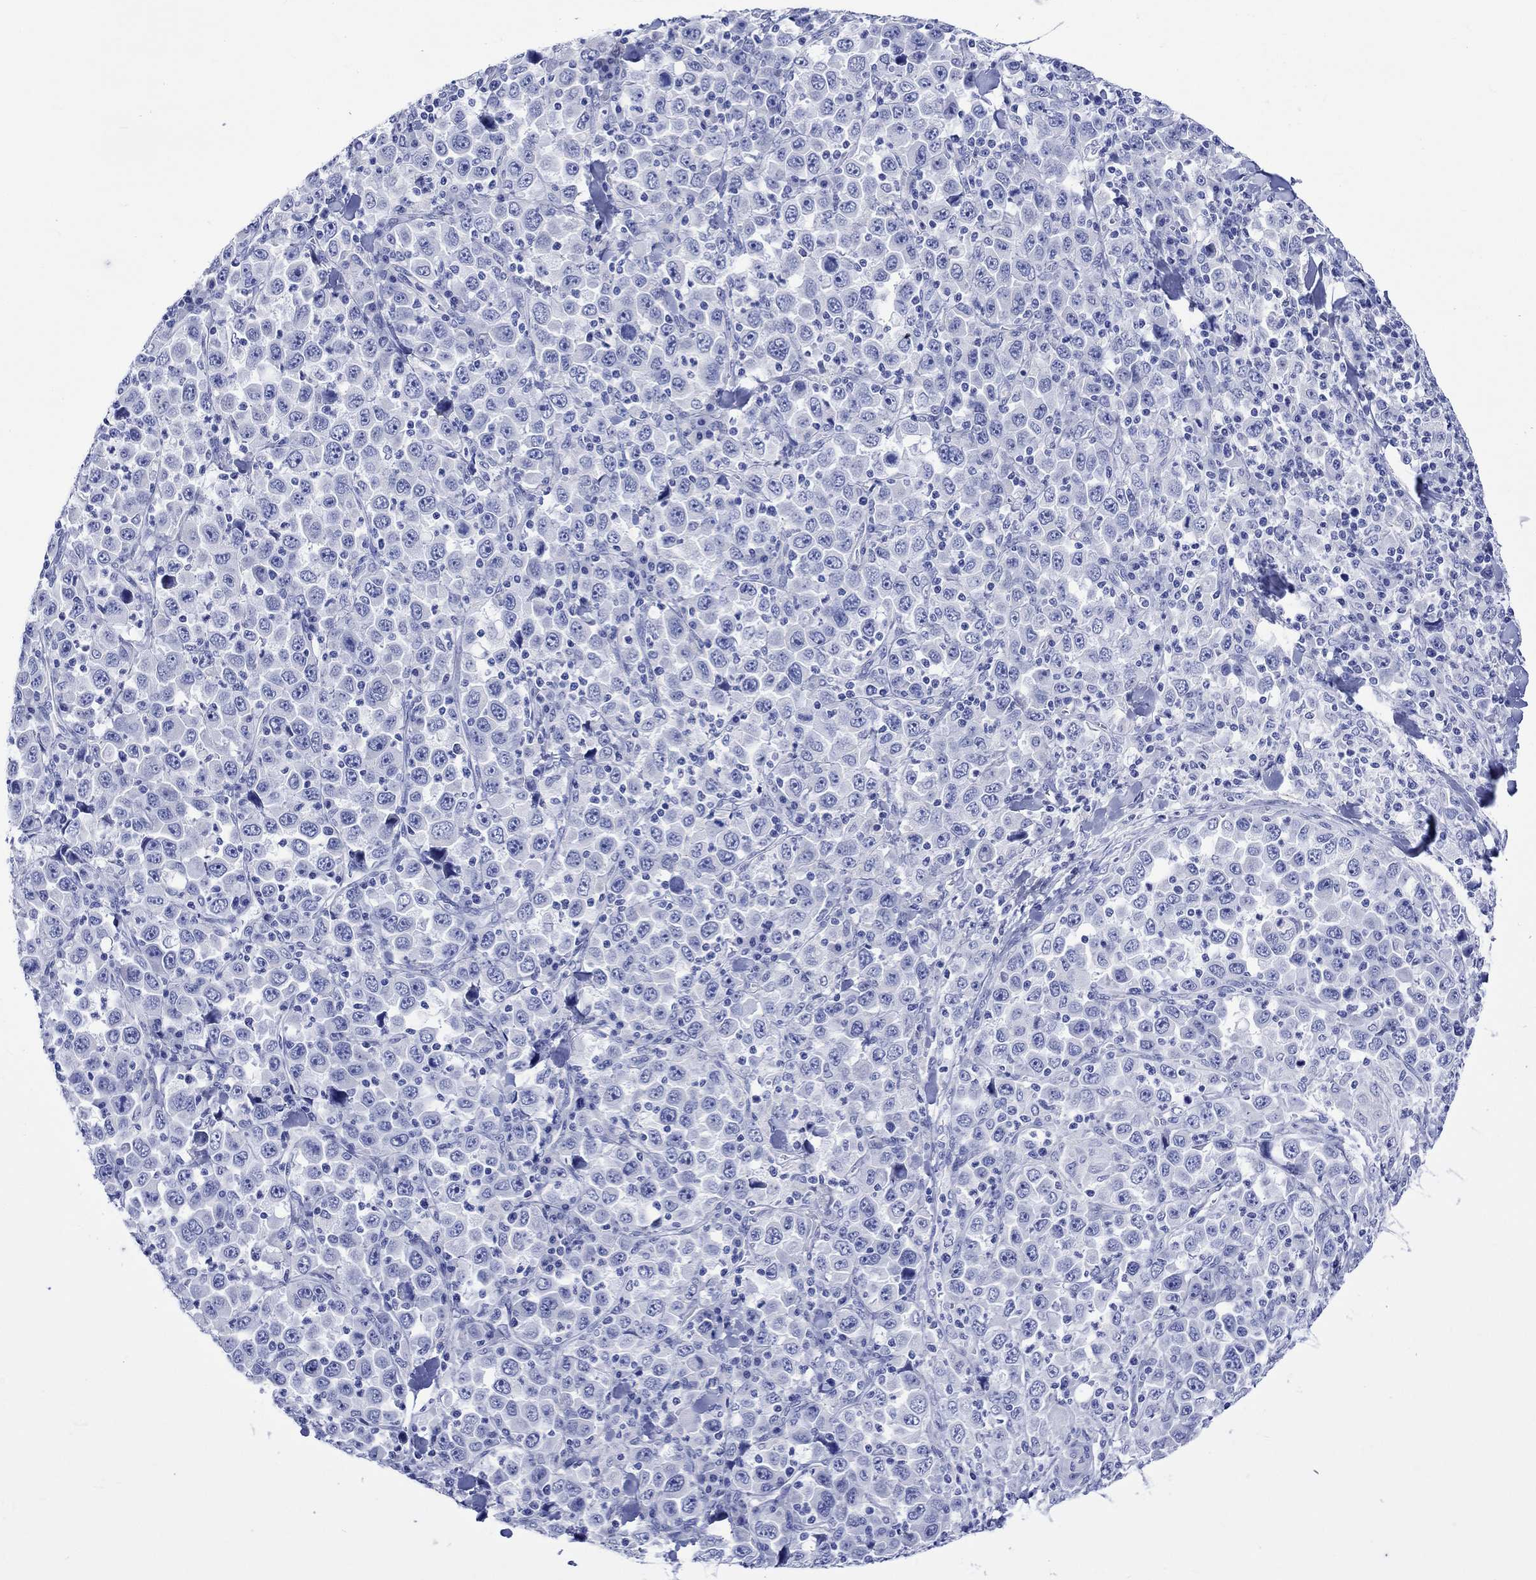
{"staining": {"intensity": "negative", "quantity": "none", "location": "none"}, "tissue": "stomach cancer", "cell_type": "Tumor cells", "image_type": "cancer", "snomed": [{"axis": "morphology", "description": "Normal tissue, NOS"}, {"axis": "morphology", "description": "Adenocarcinoma, NOS"}, {"axis": "topography", "description": "Stomach, upper"}, {"axis": "topography", "description": "Stomach"}], "caption": "This is an immunohistochemistry (IHC) photomicrograph of adenocarcinoma (stomach). There is no positivity in tumor cells.", "gene": "HARBI1", "patient": {"sex": "male", "age": 59}}